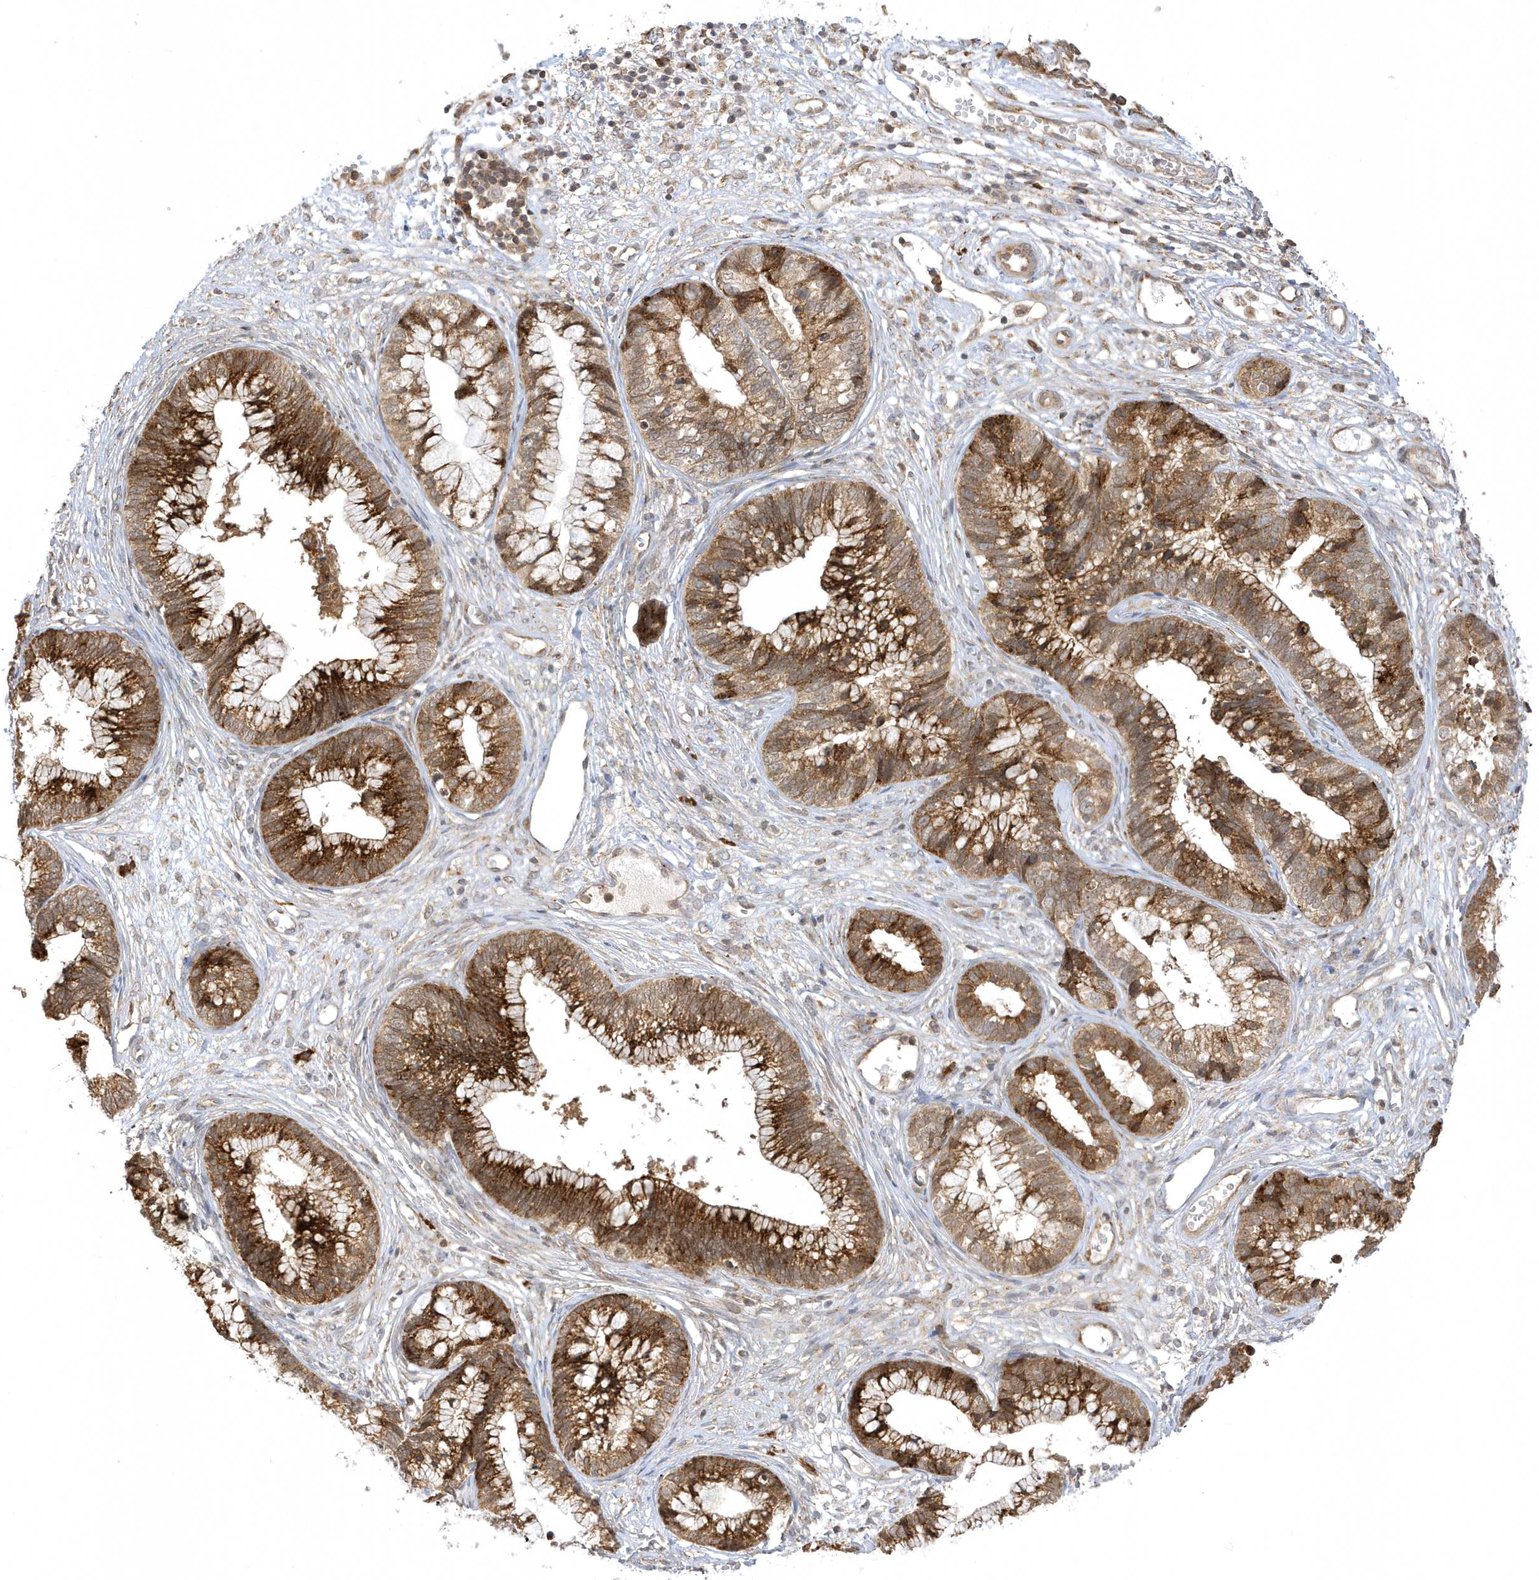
{"staining": {"intensity": "strong", "quantity": ">75%", "location": "cytoplasmic/membranous"}, "tissue": "cervical cancer", "cell_type": "Tumor cells", "image_type": "cancer", "snomed": [{"axis": "morphology", "description": "Adenocarcinoma, NOS"}, {"axis": "topography", "description": "Cervix"}], "caption": "Immunohistochemistry (IHC) (DAB (3,3'-diaminobenzidine)) staining of cervical adenocarcinoma displays strong cytoplasmic/membranous protein staining in approximately >75% of tumor cells.", "gene": "METTL21A", "patient": {"sex": "female", "age": 44}}